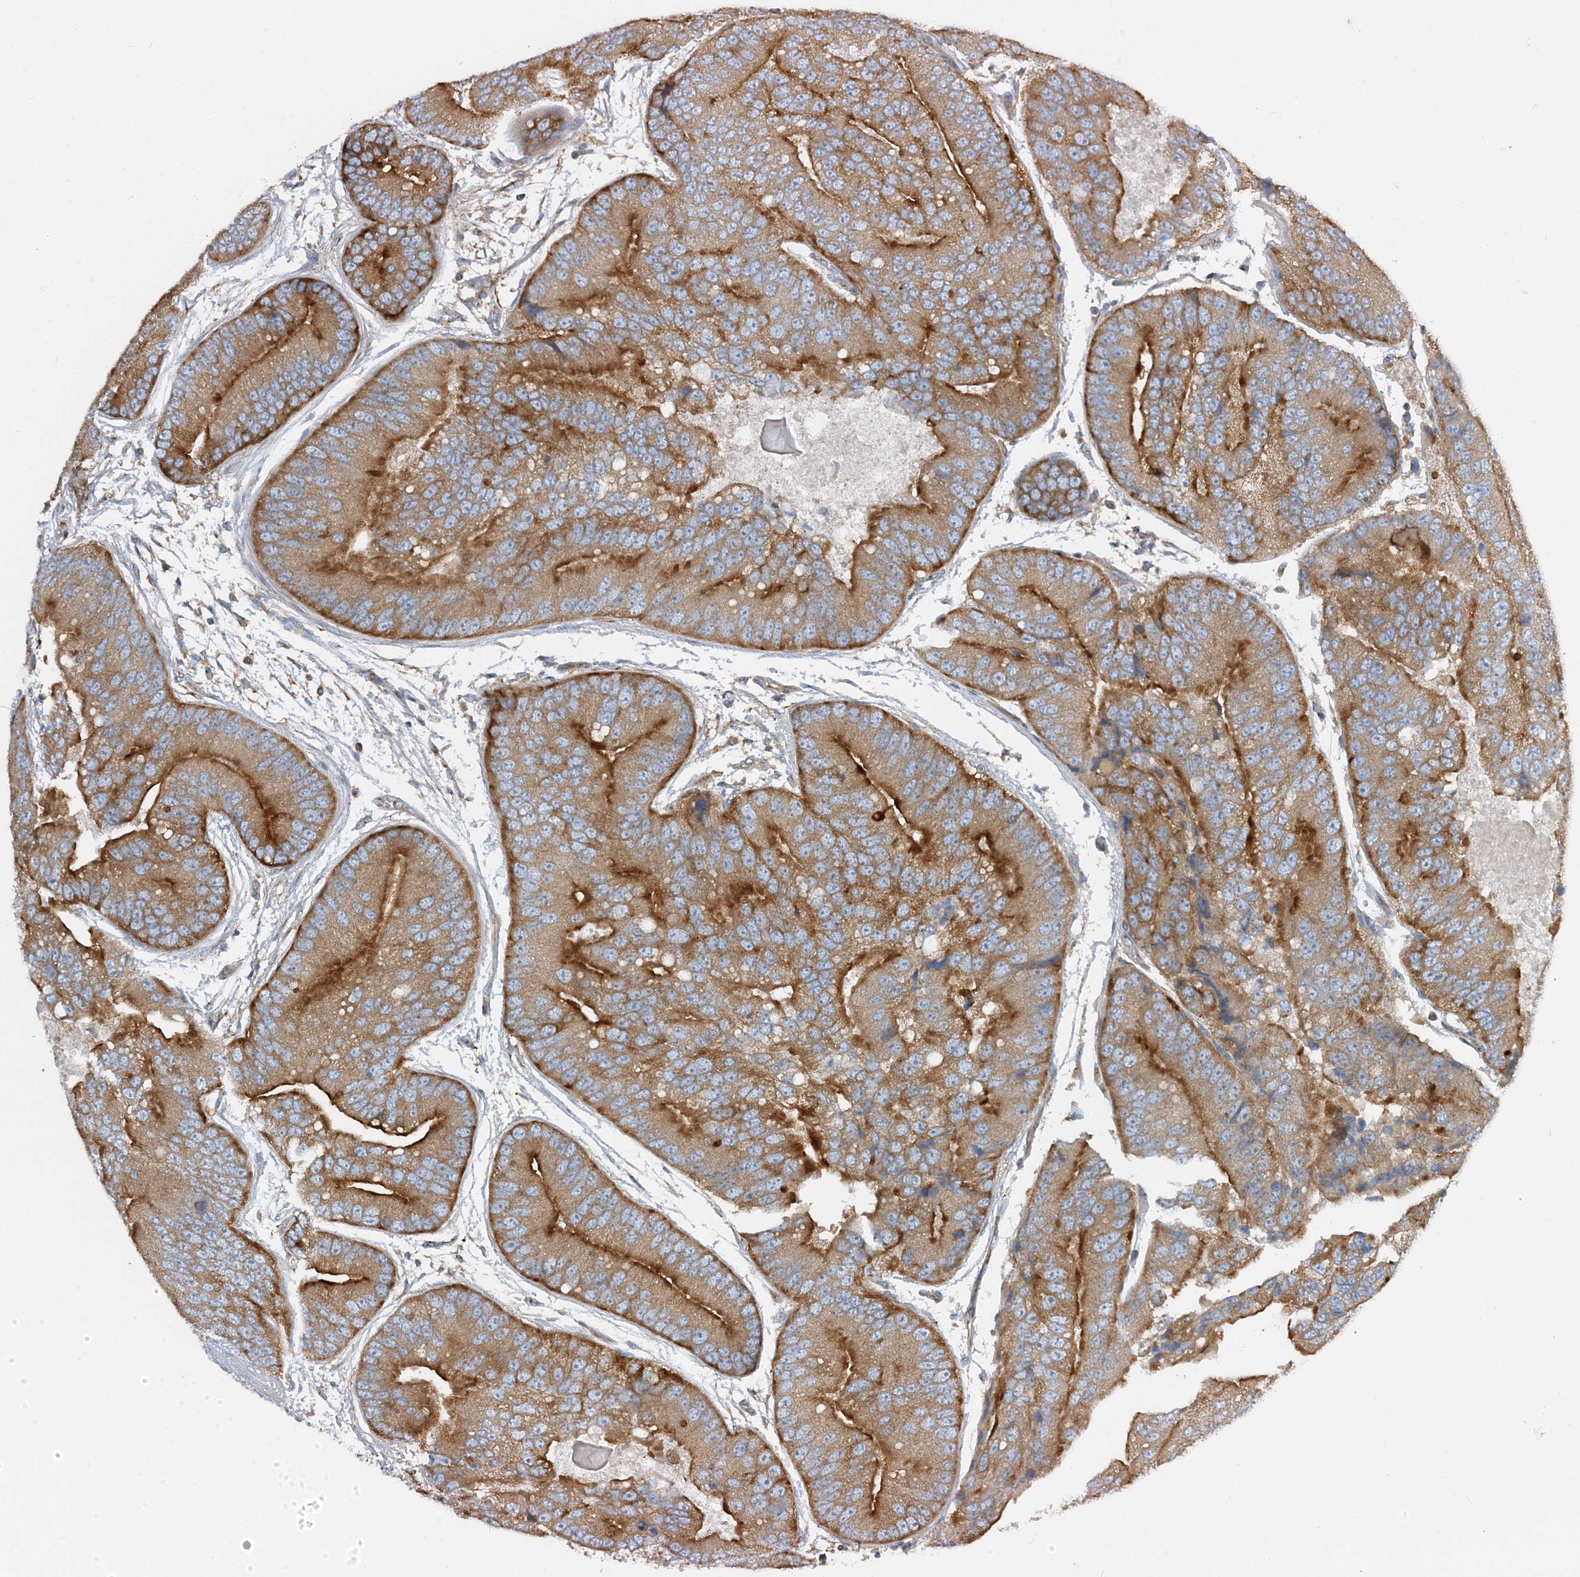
{"staining": {"intensity": "strong", "quantity": ">75%", "location": "cytoplasmic/membranous"}, "tissue": "prostate cancer", "cell_type": "Tumor cells", "image_type": "cancer", "snomed": [{"axis": "morphology", "description": "Adenocarcinoma, High grade"}, {"axis": "topography", "description": "Prostate"}], "caption": "Protein expression analysis of human high-grade adenocarcinoma (prostate) reveals strong cytoplasmic/membranous staining in approximately >75% of tumor cells.", "gene": "SIDT1", "patient": {"sex": "male", "age": 70}}